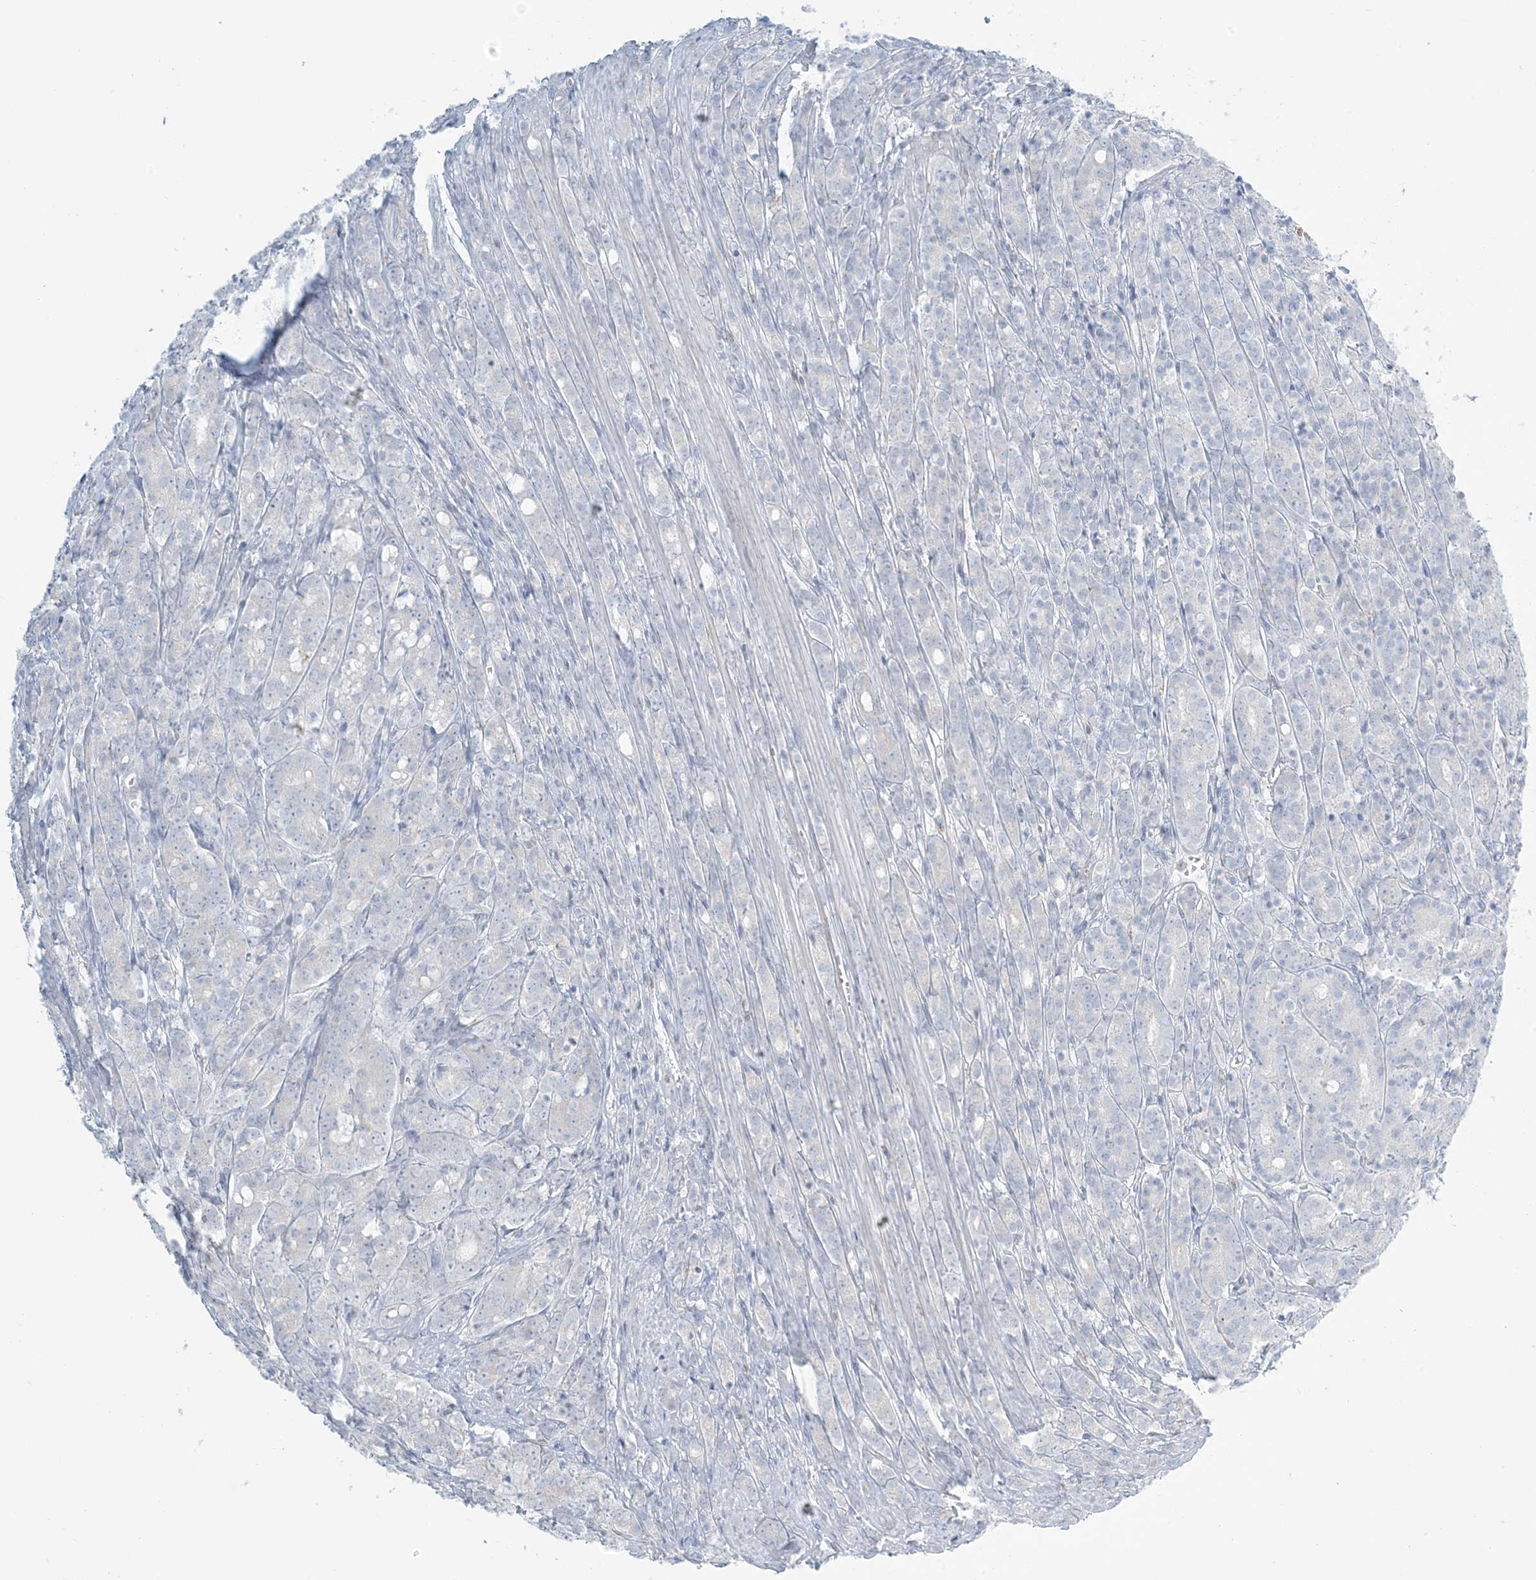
{"staining": {"intensity": "negative", "quantity": "none", "location": "none"}, "tissue": "prostate cancer", "cell_type": "Tumor cells", "image_type": "cancer", "snomed": [{"axis": "morphology", "description": "Adenocarcinoma, High grade"}, {"axis": "topography", "description": "Prostate"}], "caption": "Tumor cells are negative for brown protein staining in prostate cancer (adenocarcinoma (high-grade)).", "gene": "ZDHHC4", "patient": {"sex": "male", "age": 62}}